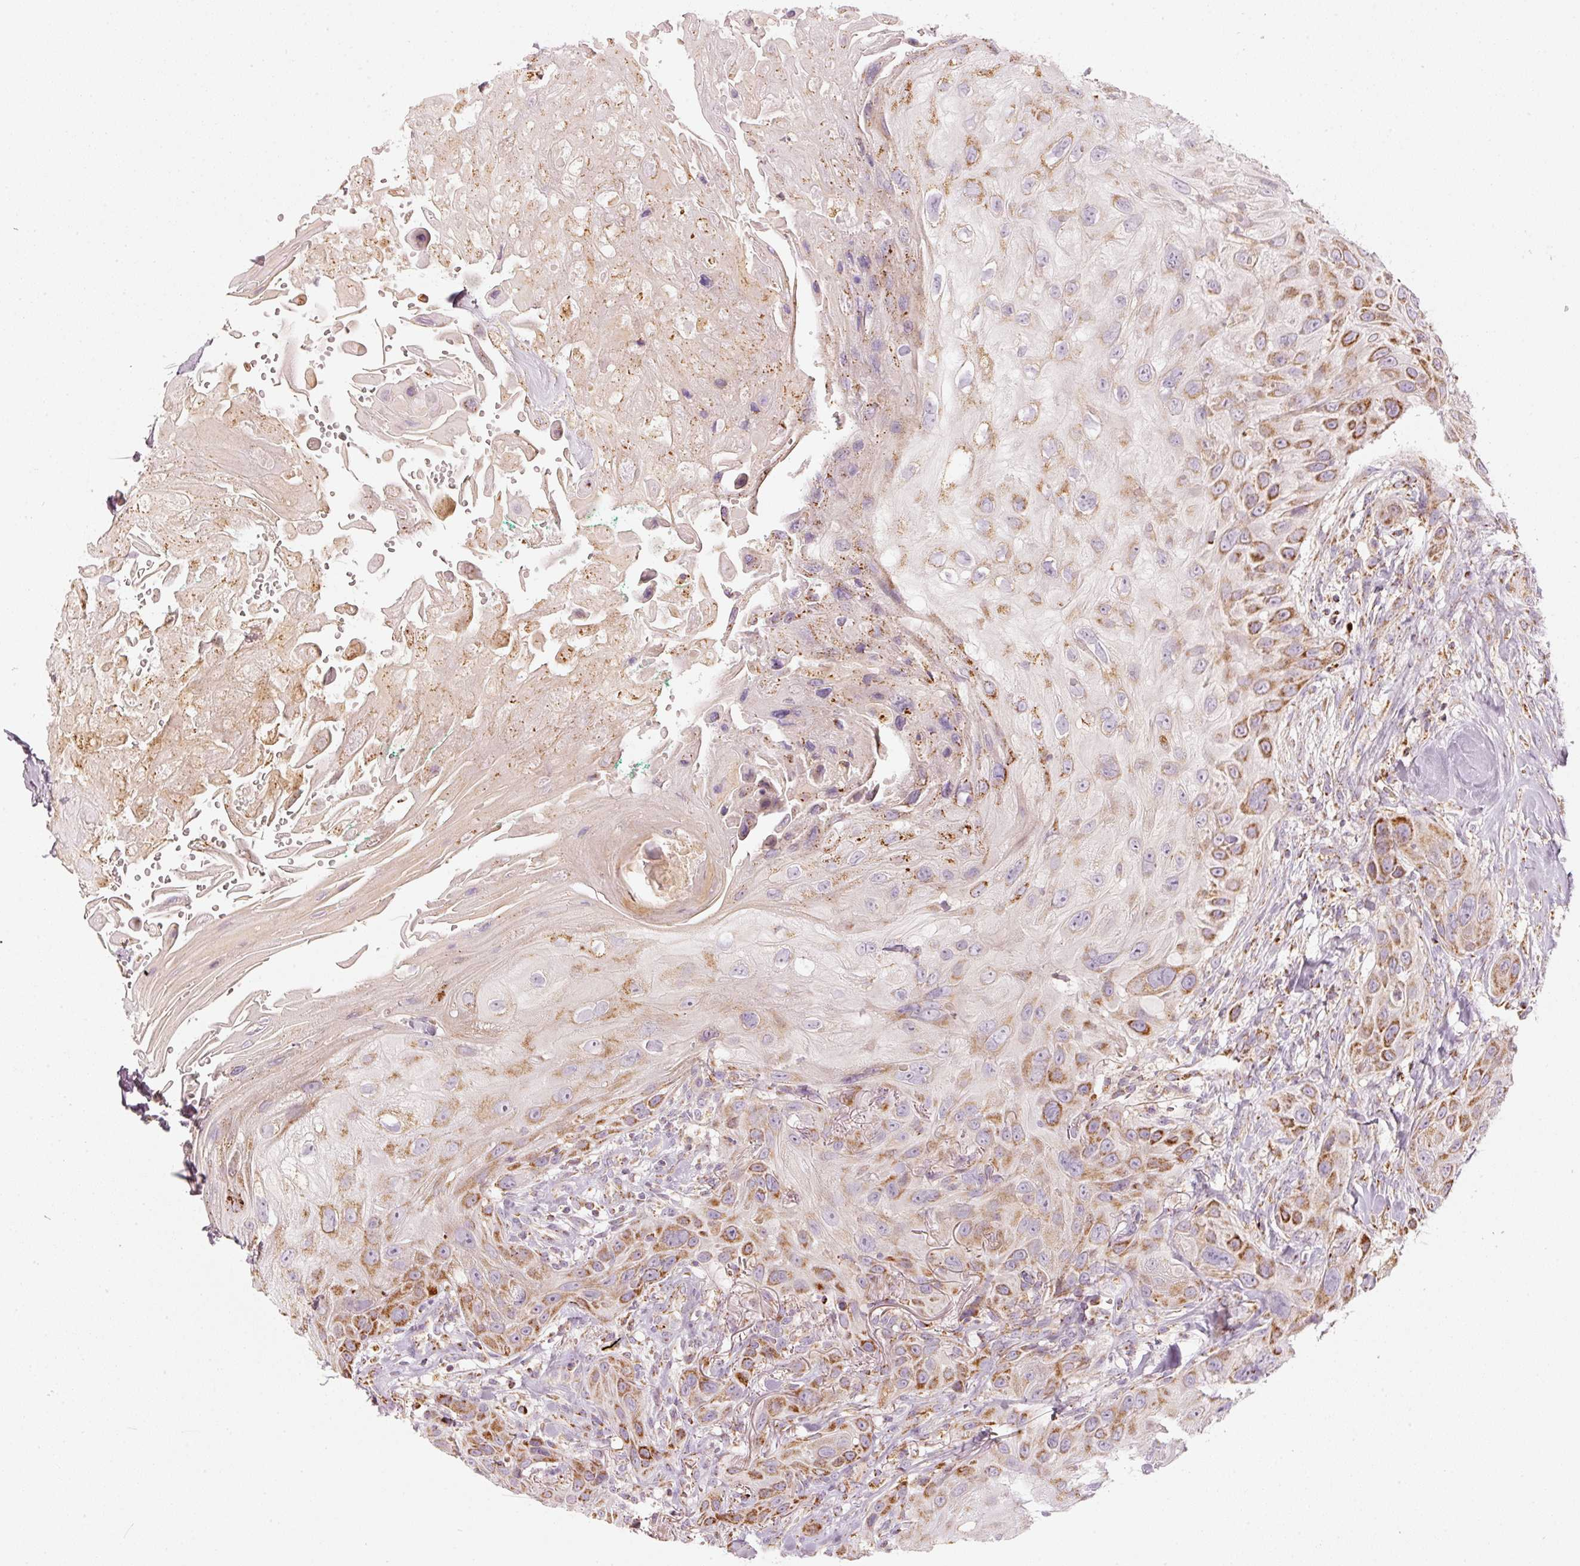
{"staining": {"intensity": "moderate", "quantity": "25%-75%", "location": "cytoplasmic/membranous"}, "tissue": "head and neck cancer", "cell_type": "Tumor cells", "image_type": "cancer", "snomed": [{"axis": "morphology", "description": "Squamous cell carcinoma, NOS"}, {"axis": "topography", "description": "Head-Neck"}], "caption": "Immunohistochemistry (IHC) of human head and neck squamous cell carcinoma displays medium levels of moderate cytoplasmic/membranous expression in about 25%-75% of tumor cells.", "gene": "C17orf98", "patient": {"sex": "male", "age": 81}}